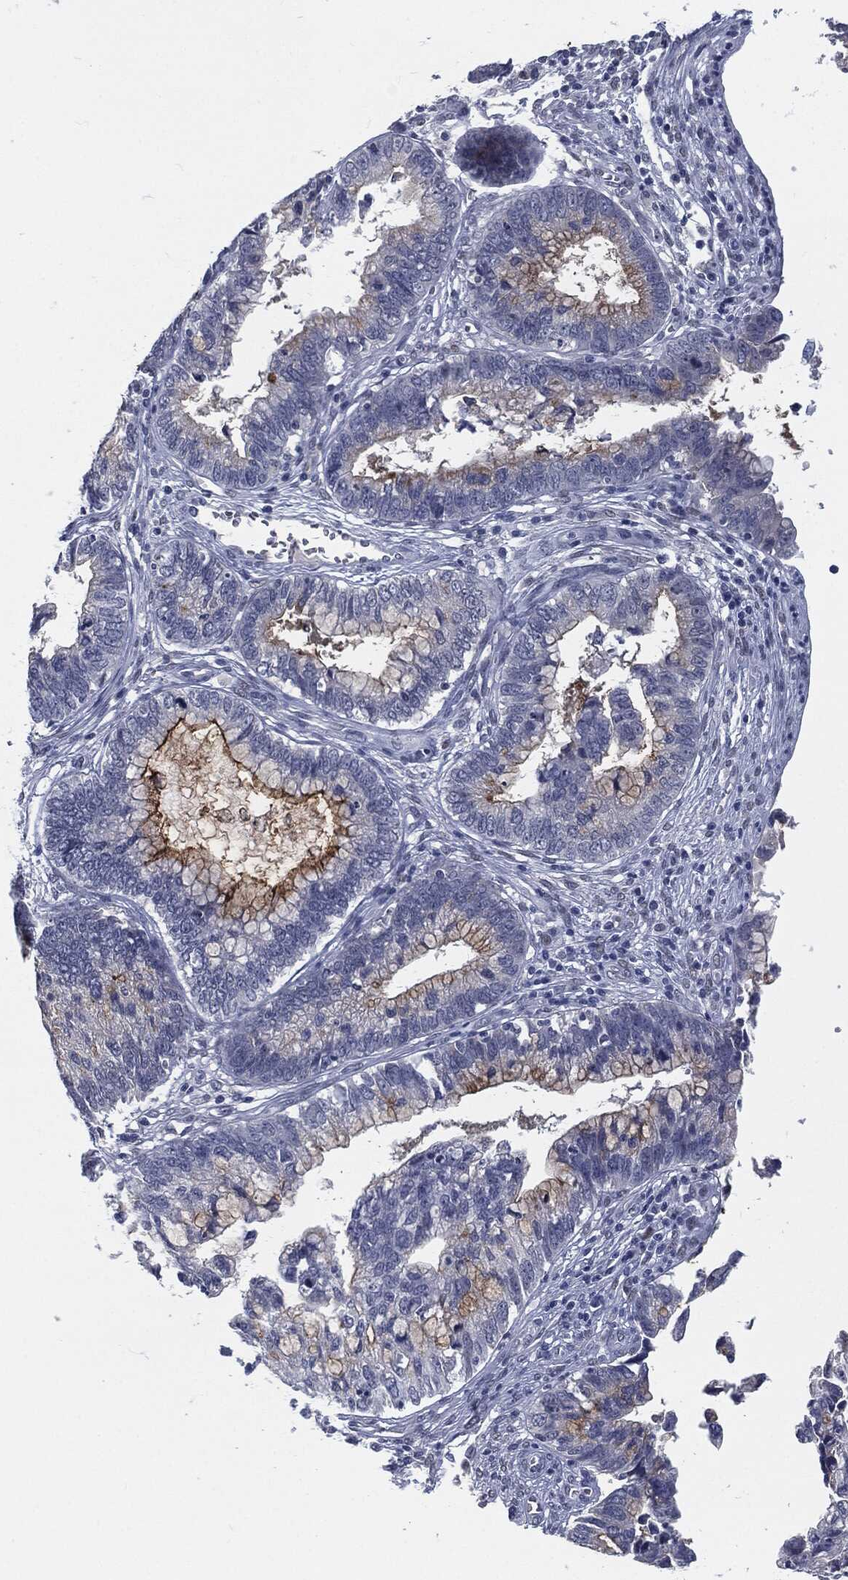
{"staining": {"intensity": "strong", "quantity": "25%-75%", "location": "cytoplasmic/membranous"}, "tissue": "cervical cancer", "cell_type": "Tumor cells", "image_type": "cancer", "snomed": [{"axis": "morphology", "description": "Adenocarcinoma, NOS"}, {"axis": "topography", "description": "Cervix"}], "caption": "Protein staining demonstrates strong cytoplasmic/membranous staining in about 25%-75% of tumor cells in cervical cancer. The staining was performed using DAB (3,3'-diaminobenzidine), with brown indicating positive protein expression. Nuclei are stained blue with hematoxylin.", "gene": "PROM1", "patient": {"sex": "female", "age": 44}}